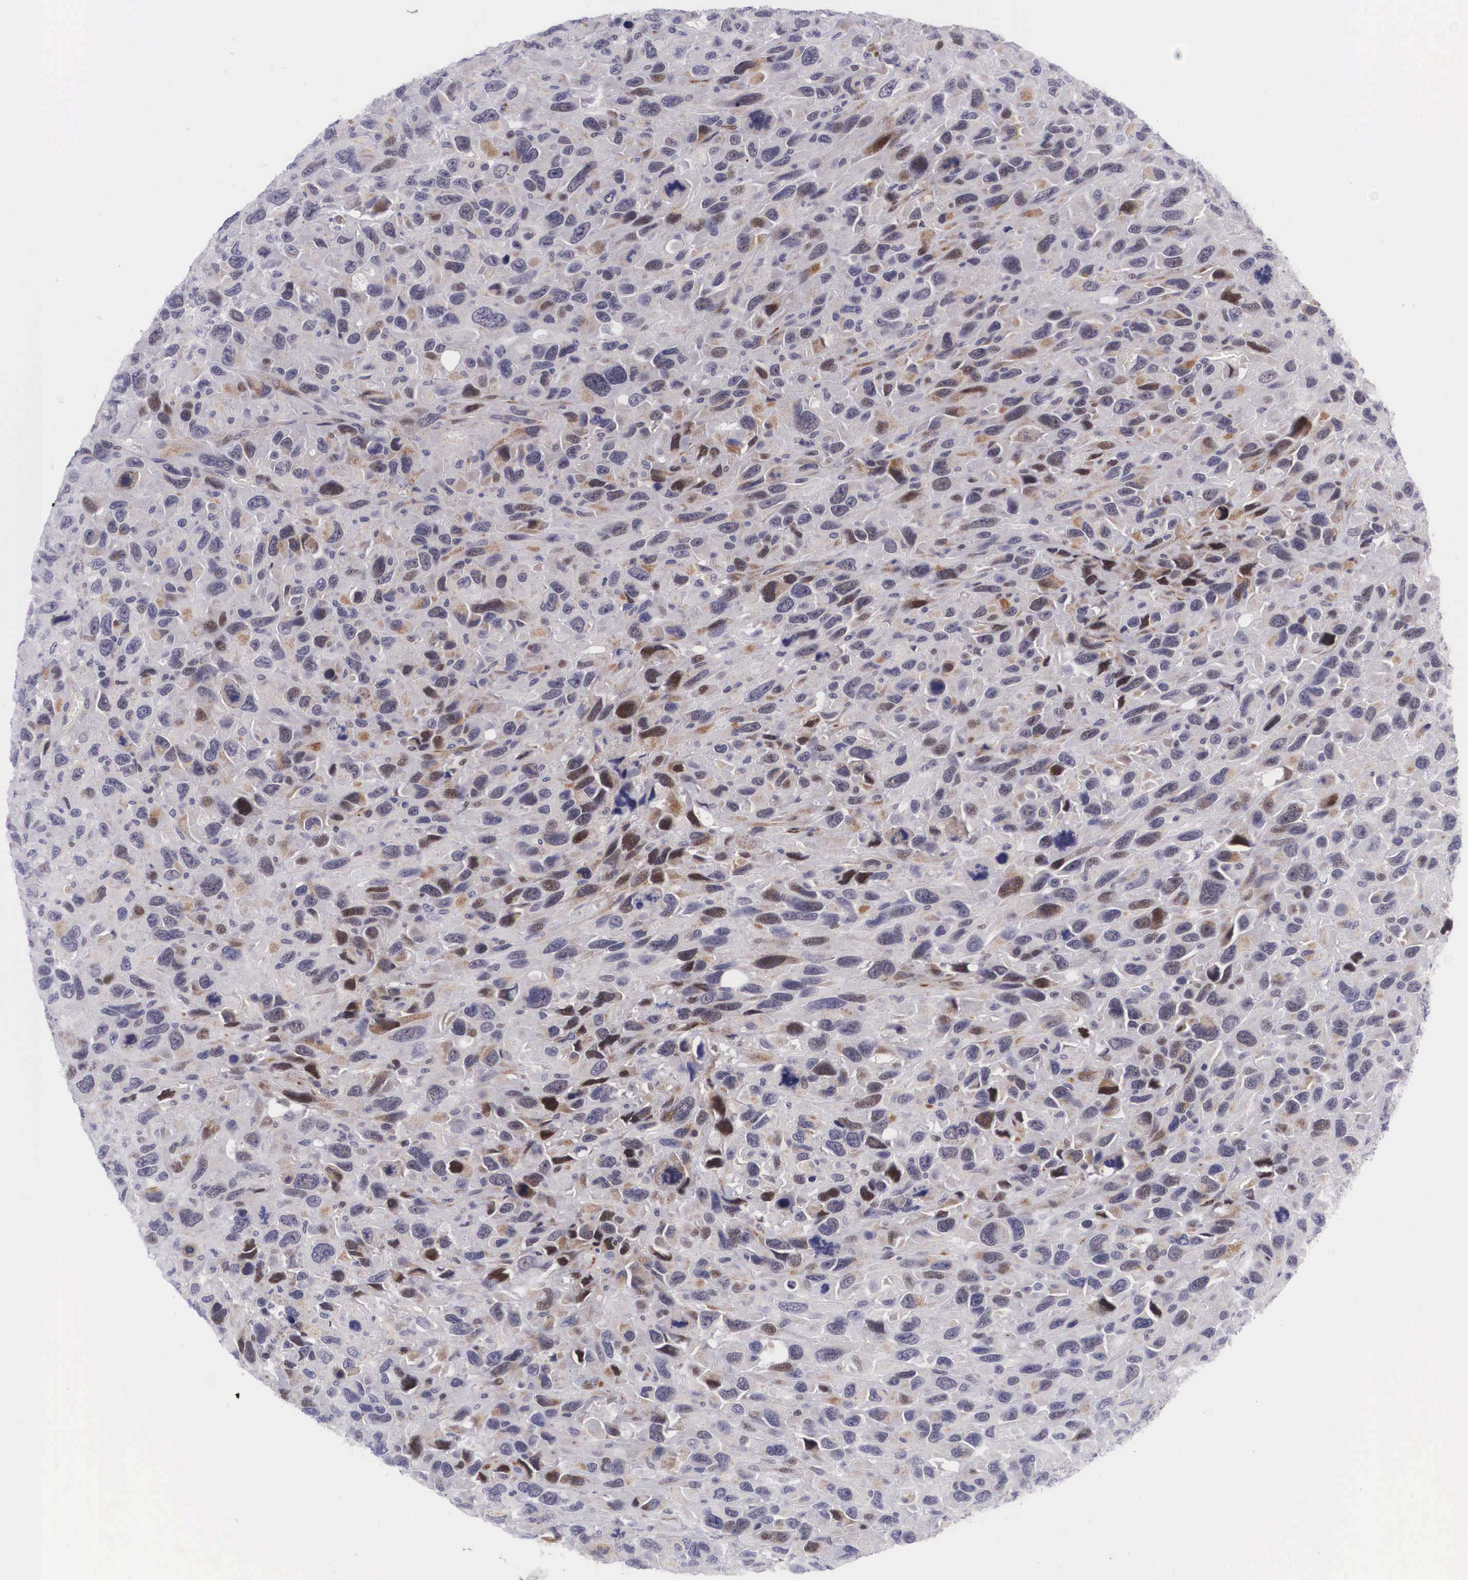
{"staining": {"intensity": "moderate", "quantity": "25%-75%", "location": "cytoplasmic/membranous,nuclear"}, "tissue": "renal cancer", "cell_type": "Tumor cells", "image_type": "cancer", "snomed": [{"axis": "morphology", "description": "Adenocarcinoma, NOS"}, {"axis": "topography", "description": "Kidney"}], "caption": "Protein expression analysis of human renal adenocarcinoma reveals moderate cytoplasmic/membranous and nuclear expression in approximately 25%-75% of tumor cells.", "gene": "EMID1", "patient": {"sex": "male", "age": 79}}